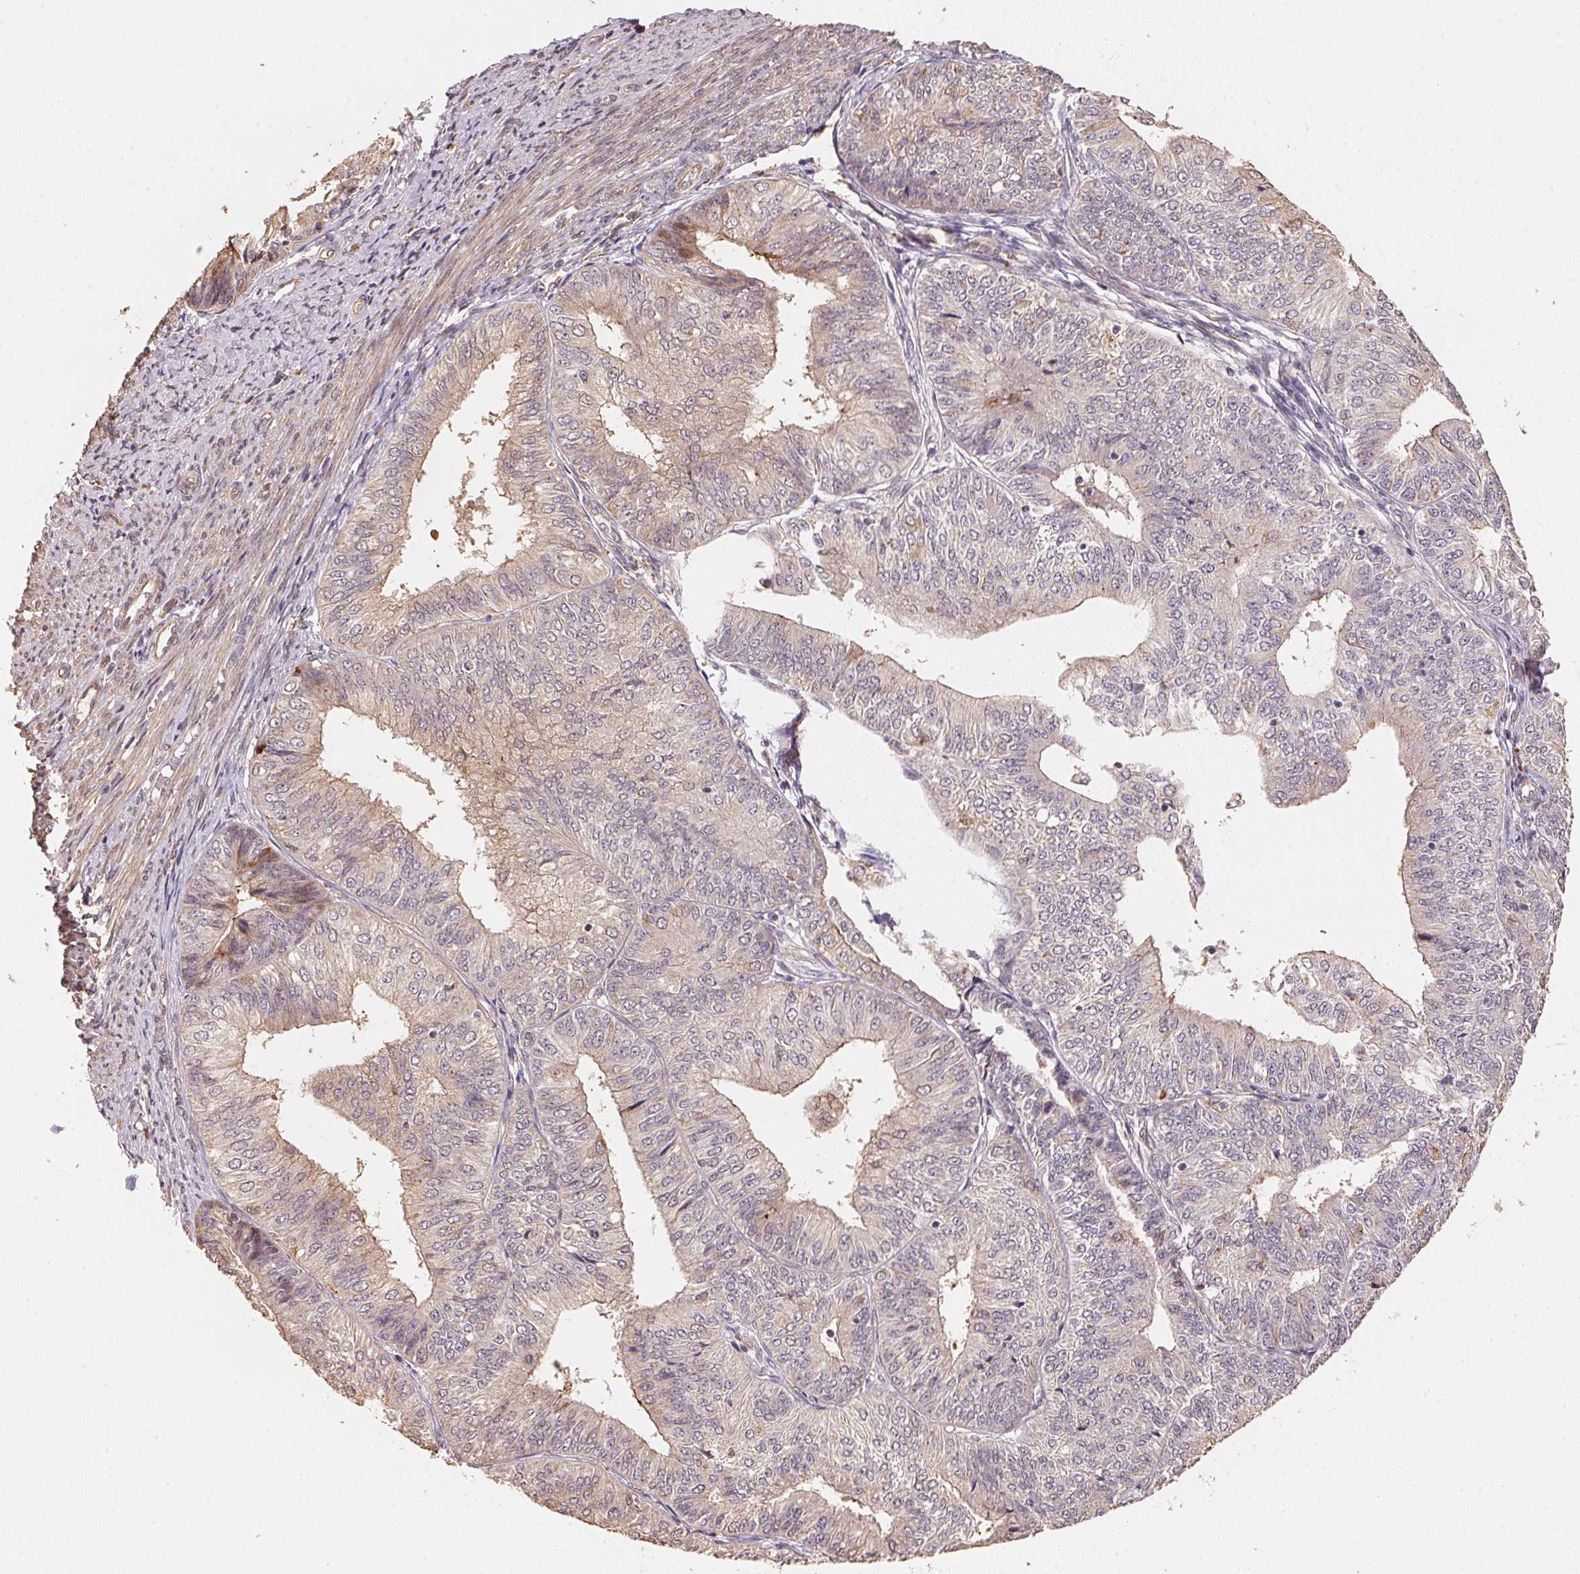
{"staining": {"intensity": "weak", "quantity": "<25%", "location": "cytoplasmic/membranous"}, "tissue": "endometrial cancer", "cell_type": "Tumor cells", "image_type": "cancer", "snomed": [{"axis": "morphology", "description": "Adenocarcinoma, NOS"}, {"axis": "topography", "description": "Endometrium"}], "caption": "A histopathology image of endometrial adenocarcinoma stained for a protein exhibits no brown staining in tumor cells.", "gene": "TMEM222", "patient": {"sex": "female", "age": 58}}